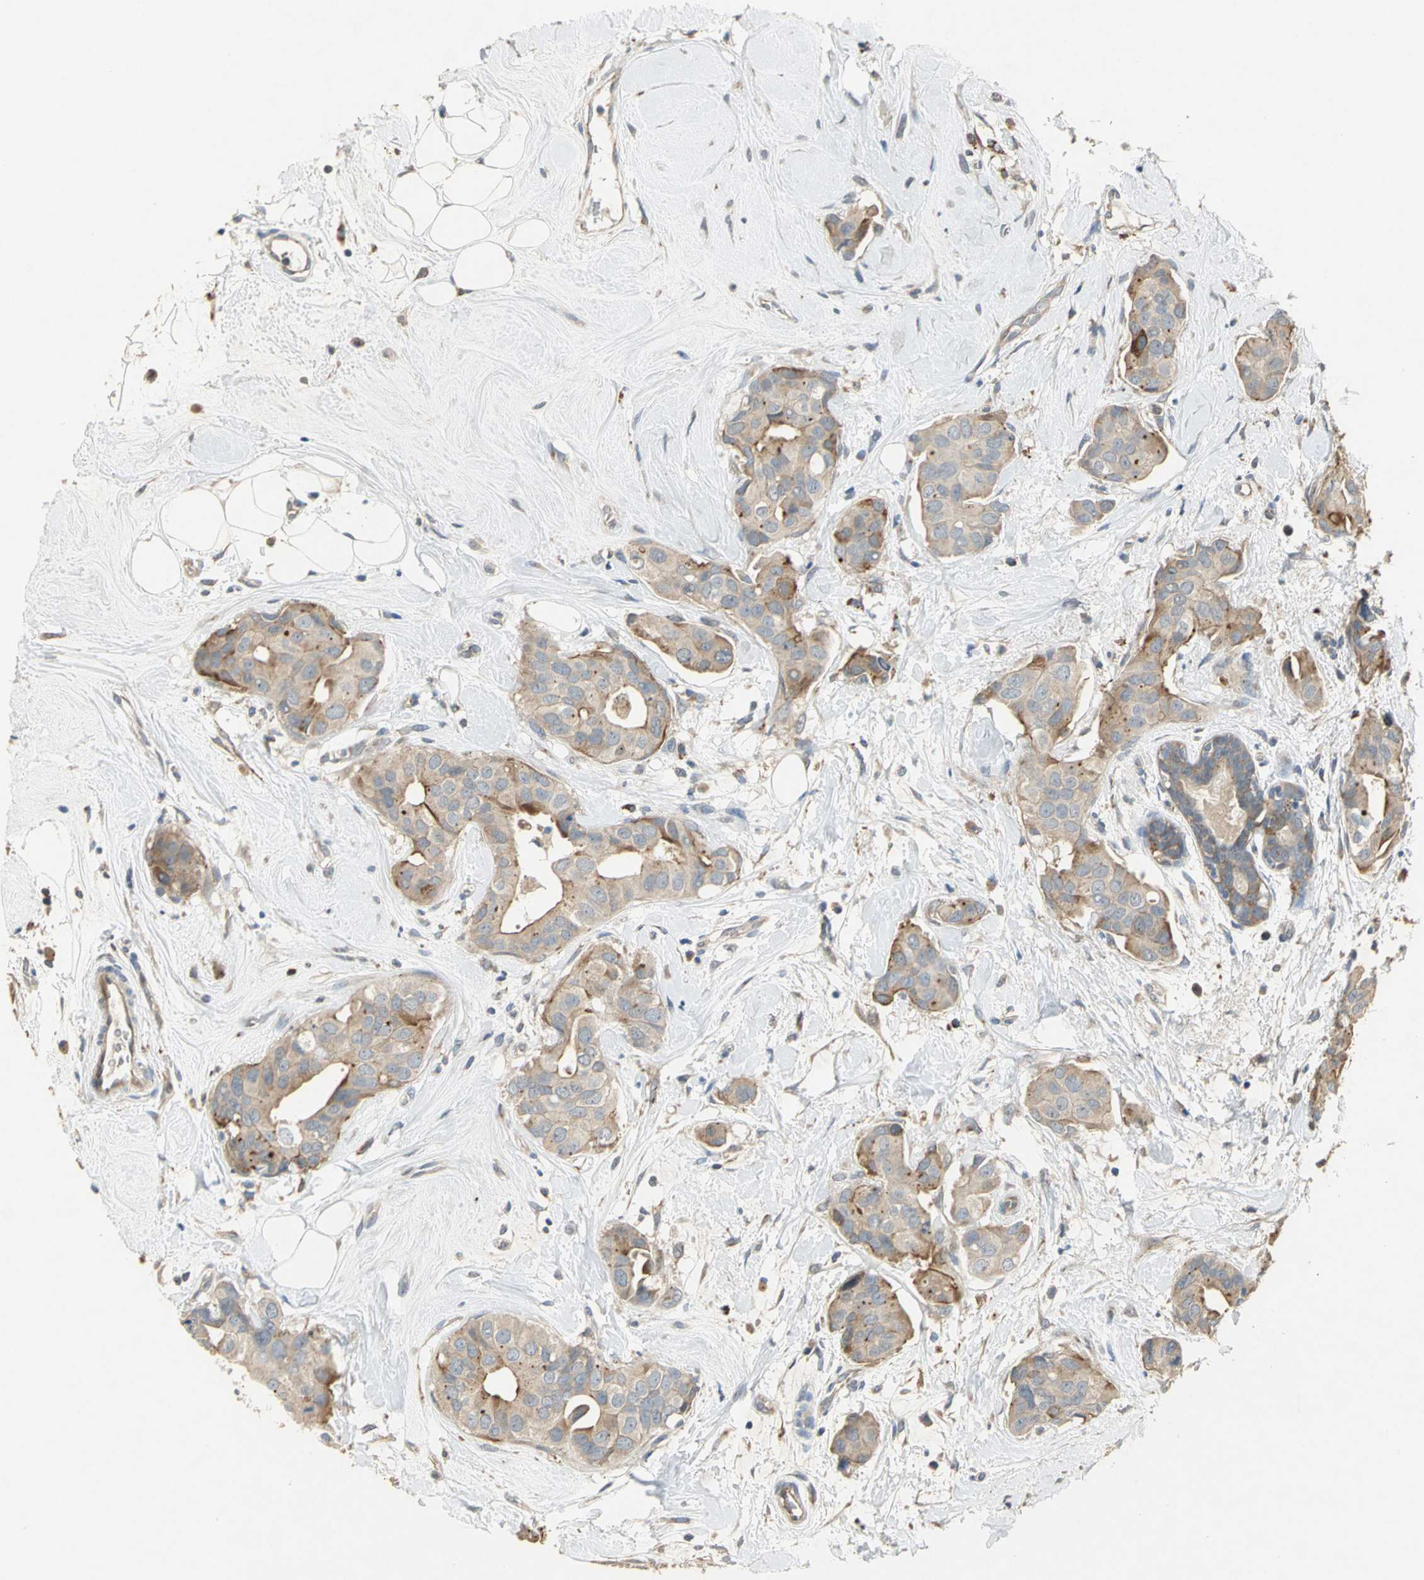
{"staining": {"intensity": "strong", "quantity": ">75%", "location": "cytoplasmic/membranous"}, "tissue": "breast cancer", "cell_type": "Tumor cells", "image_type": "cancer", "snomed": [{"axis": "morphology", "description": "Duct carcinoma"}, {"axis": "topography", "description": "Breast"}], "caption": "Immunohistochemical staining of human breast cancer (invasive ductal carcinoma) demonstrates high levels of strong cytoplasmic/membranous protein staining in approximately >75% of tumor cells. The staining was performed using DAB (3,3'-diaminobenzidine) to visualize the protein expression in brown, while the nuclei were stained in blue with hematoxylin (Magnification: 20x).", "gene": "IL17RB", "patient": {"sex": "female", "age": 40}}